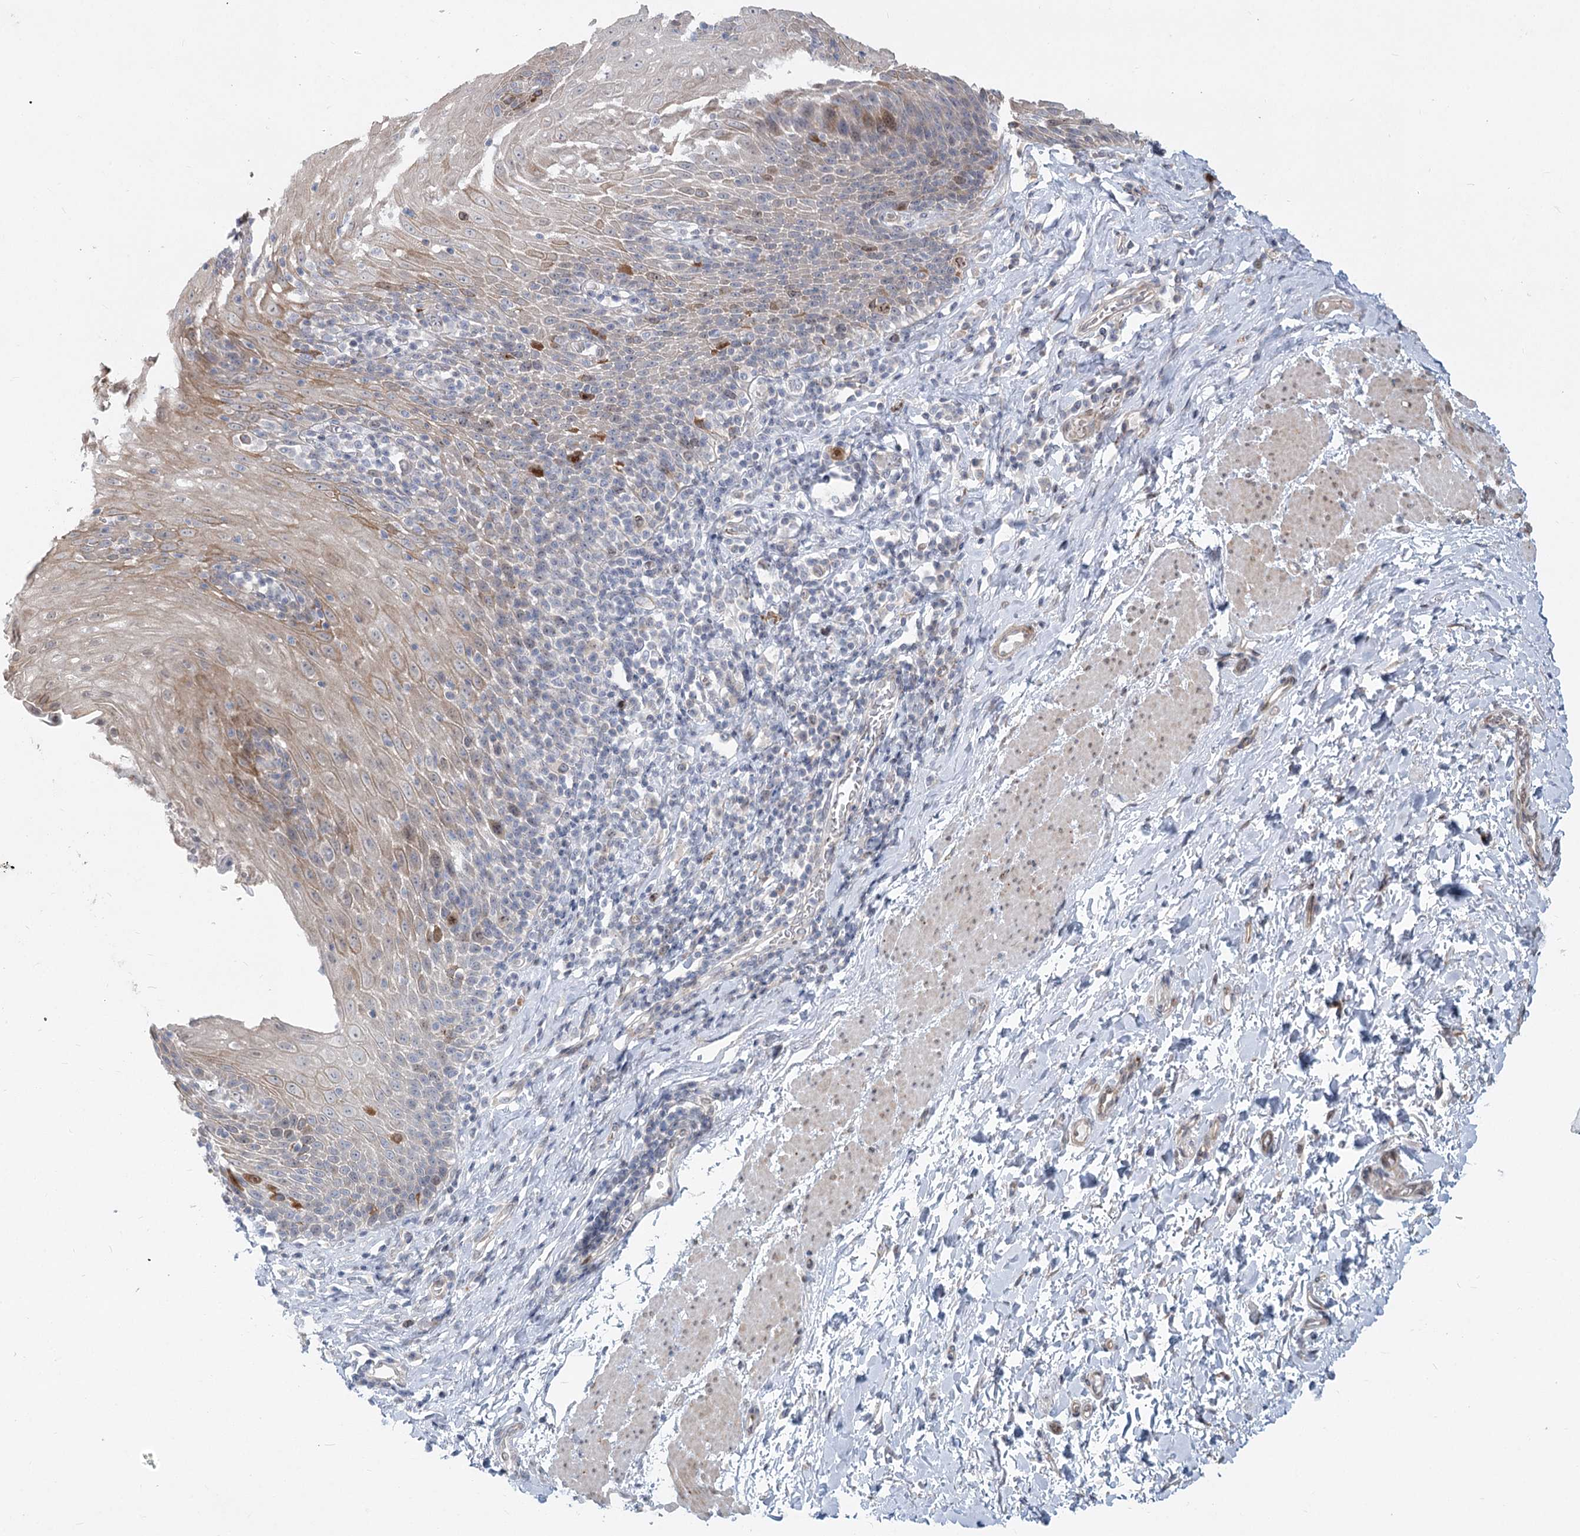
{"staining": {"intensity": "moderate", "quantity": "<25%", "location": "cytoplasmic/membranous,nuclear"}, "tissue": "esophagus", "cell_type": "Squamous epithelial cells", "image_type": "normal", "snomed": [{"axis": "morphology", "description": "Normal tissue, NOS"}, {"axis": "topography", "description": "Esophagus"}], "caption": "A histopathology image of esophagus stained for a protein displays moderate cytoplasmic/membranous,nuclear brown staining in squamous epithelial cells. (DAB (3,3'-diaminobenzidine) = brown stain, brightfield microscopy at high magnification).", "gene": "ABITRAM", "patient": {"sex": "female", "age": 61}}